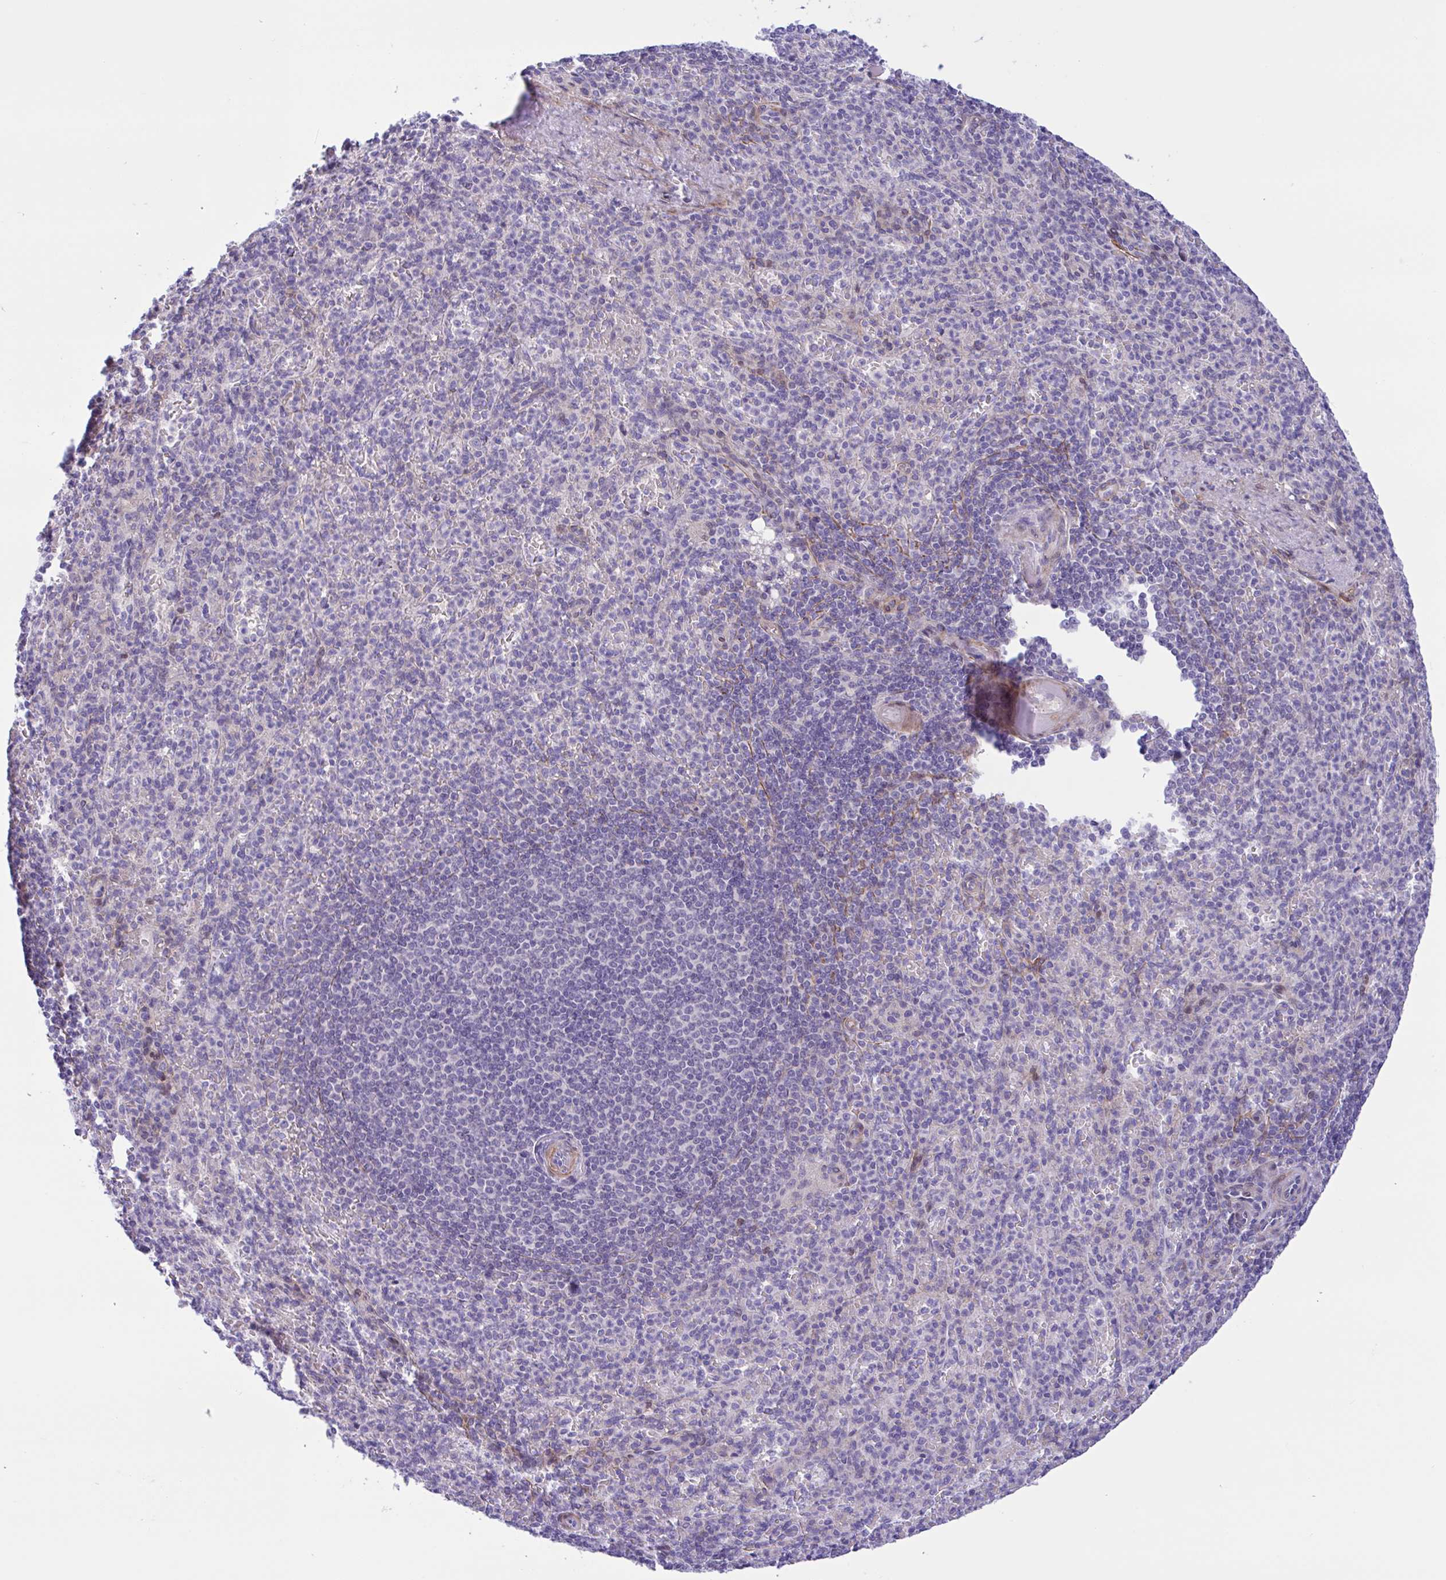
{"staining": {"intensity": "negative", "quantity": "none", "location": "none"}, "tissue": "spleen", "cell_type": "Cells in red pulp", "image_type": "normal", "snomed": [{"axis": "morphology", "description": "Normal tissue, NOS"}, {"axis": "topography", "description": "Spleen"}], "caption": "IHC of normal spleen displays no positivity in cells in red pulp.", "gene": "AHCYL2", "patient": {"sex": "female", "age": 74}}